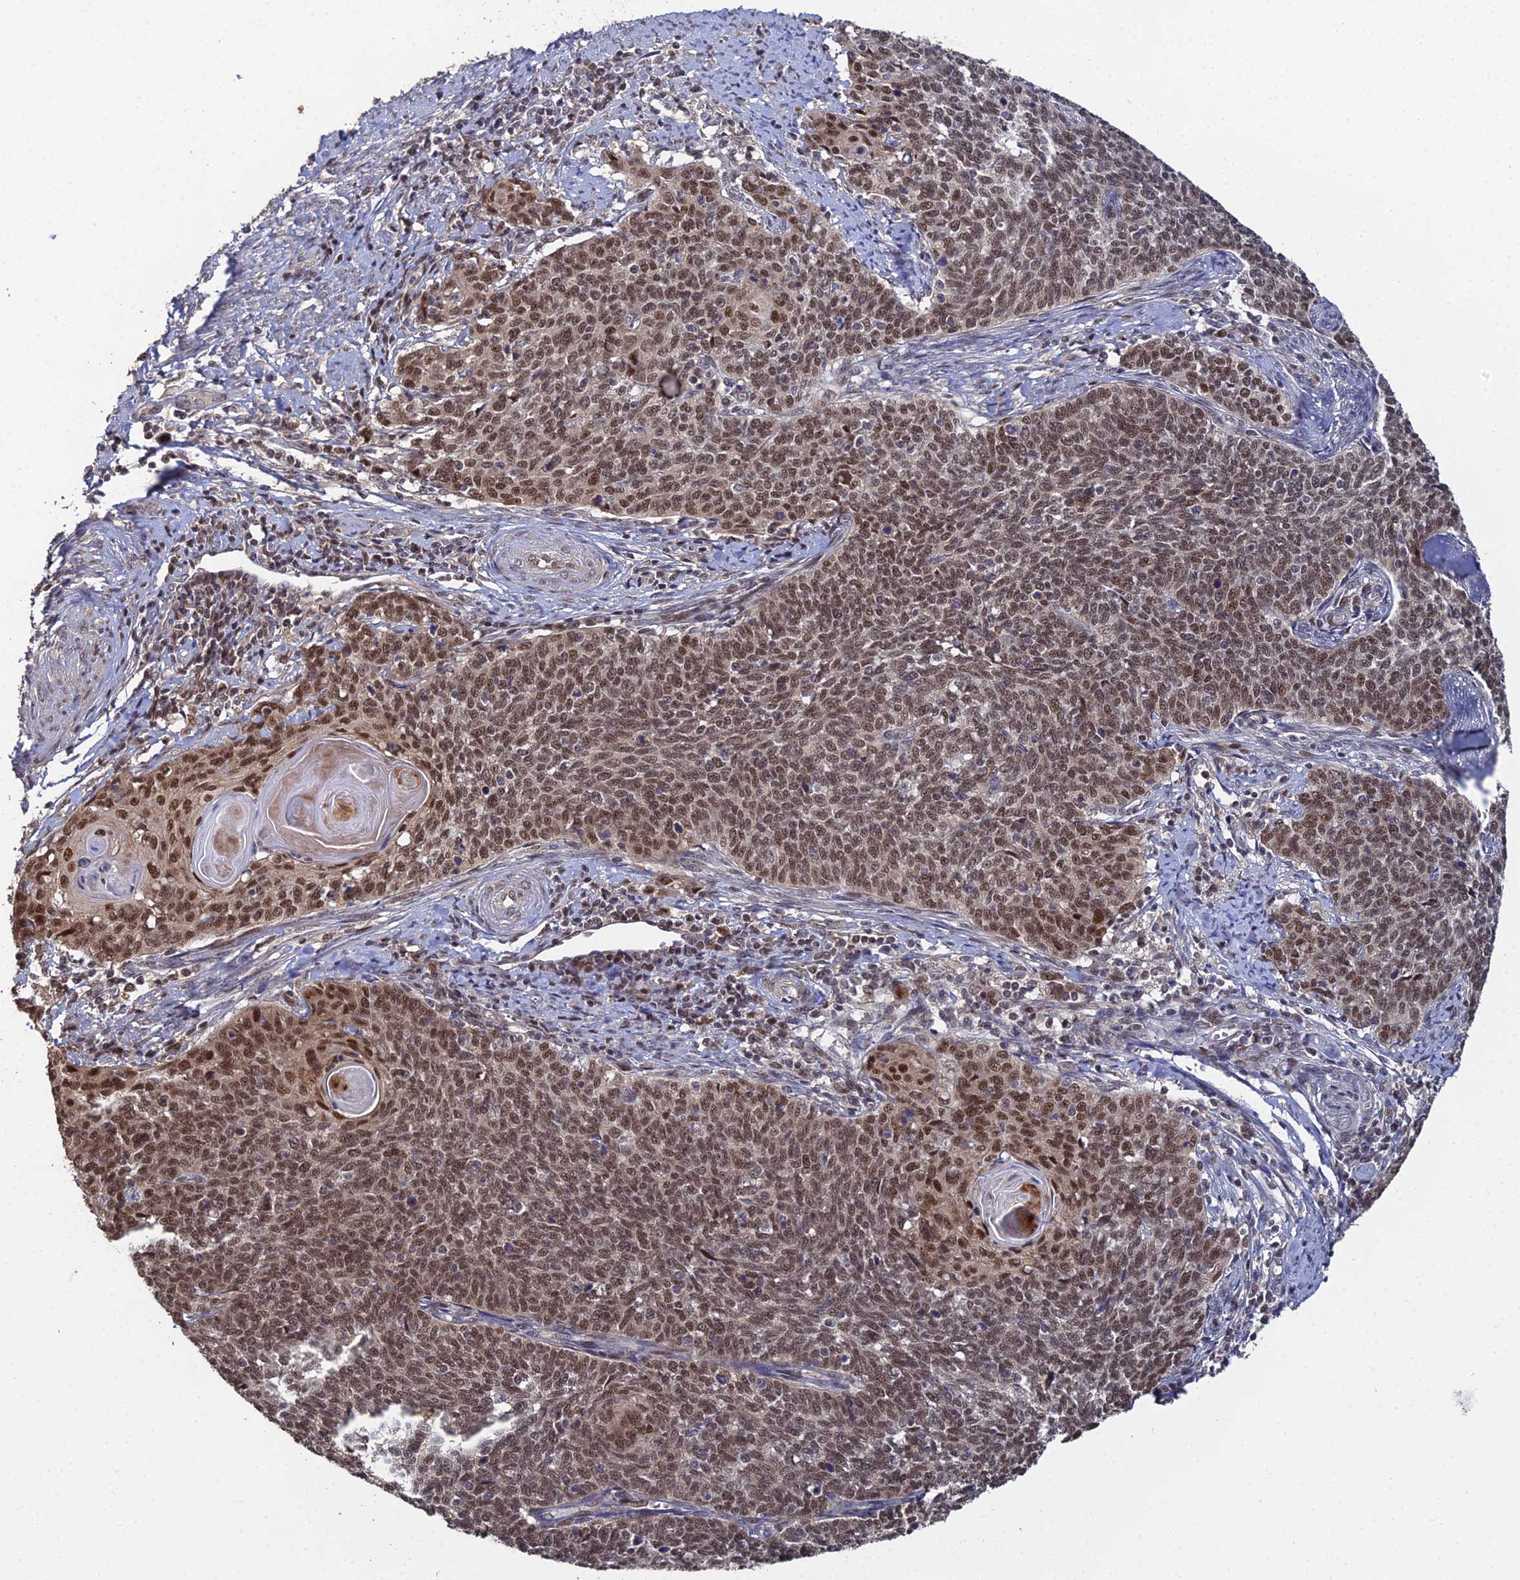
{"staining": {"intensity": "moderate", "quantity": ">75%", "location": "nuclear"}, "tissue": "cervical cancer", "cell_type": "Tumor cells", "image_type": "cancer", "snomed": [{"axis": "morphology", "description": "Squamous cell carcinoma, NOS"}, {"axis": "topography", "description": "Cervix"}], "caption": "Immunohistochemistry micrograph of human cervical squamous cell carcinoma stained for a protein (brown), which exhibits medium levels of moderate nuclear expression in about >75% of tumor cells.", "gene": "ERCC5", "patient": {"sex": "female", "age": 39}}